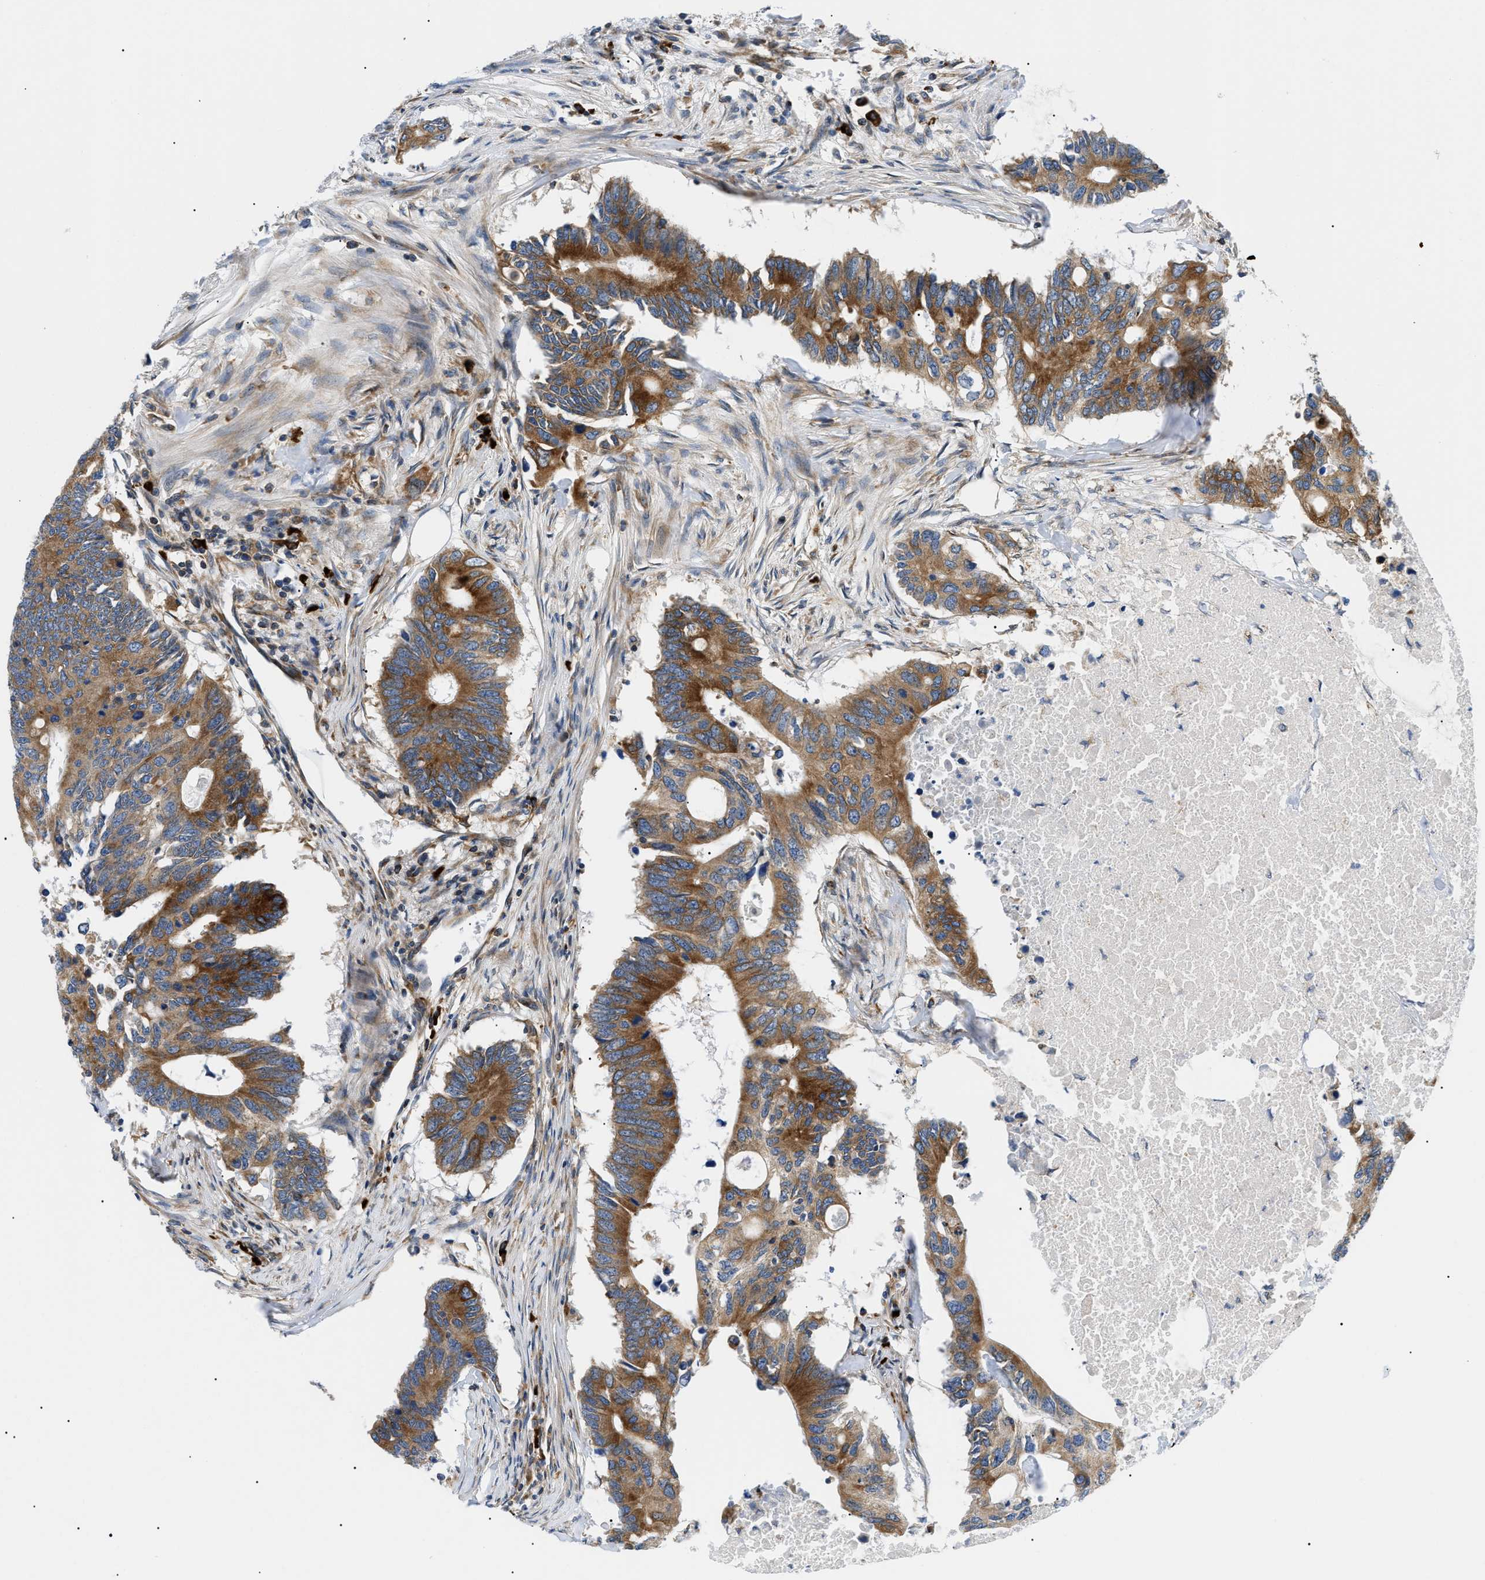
{"staining": {"intensity": "moderate", "quantity": ">75%", "location": "cytoplasmic/membranous"}, "tissue": "colorectal cancer", "cell_type": "Tumor cells", "image_type": "cancer", "snomed": [{"axis": "morphology", "description": "Adenocarcinoma, NOS"}, {"axis": "topography", "description": "Colon"}], "caption": "There is medium levels of moderate cytoplasmic/membranous expression in tumor cells of adenocarcinoma (colorectal), as demonstrated by immunohistochemical staining (brown color).", "gene": "DERL1", "patient": {"sex": "male", "age": 71}}